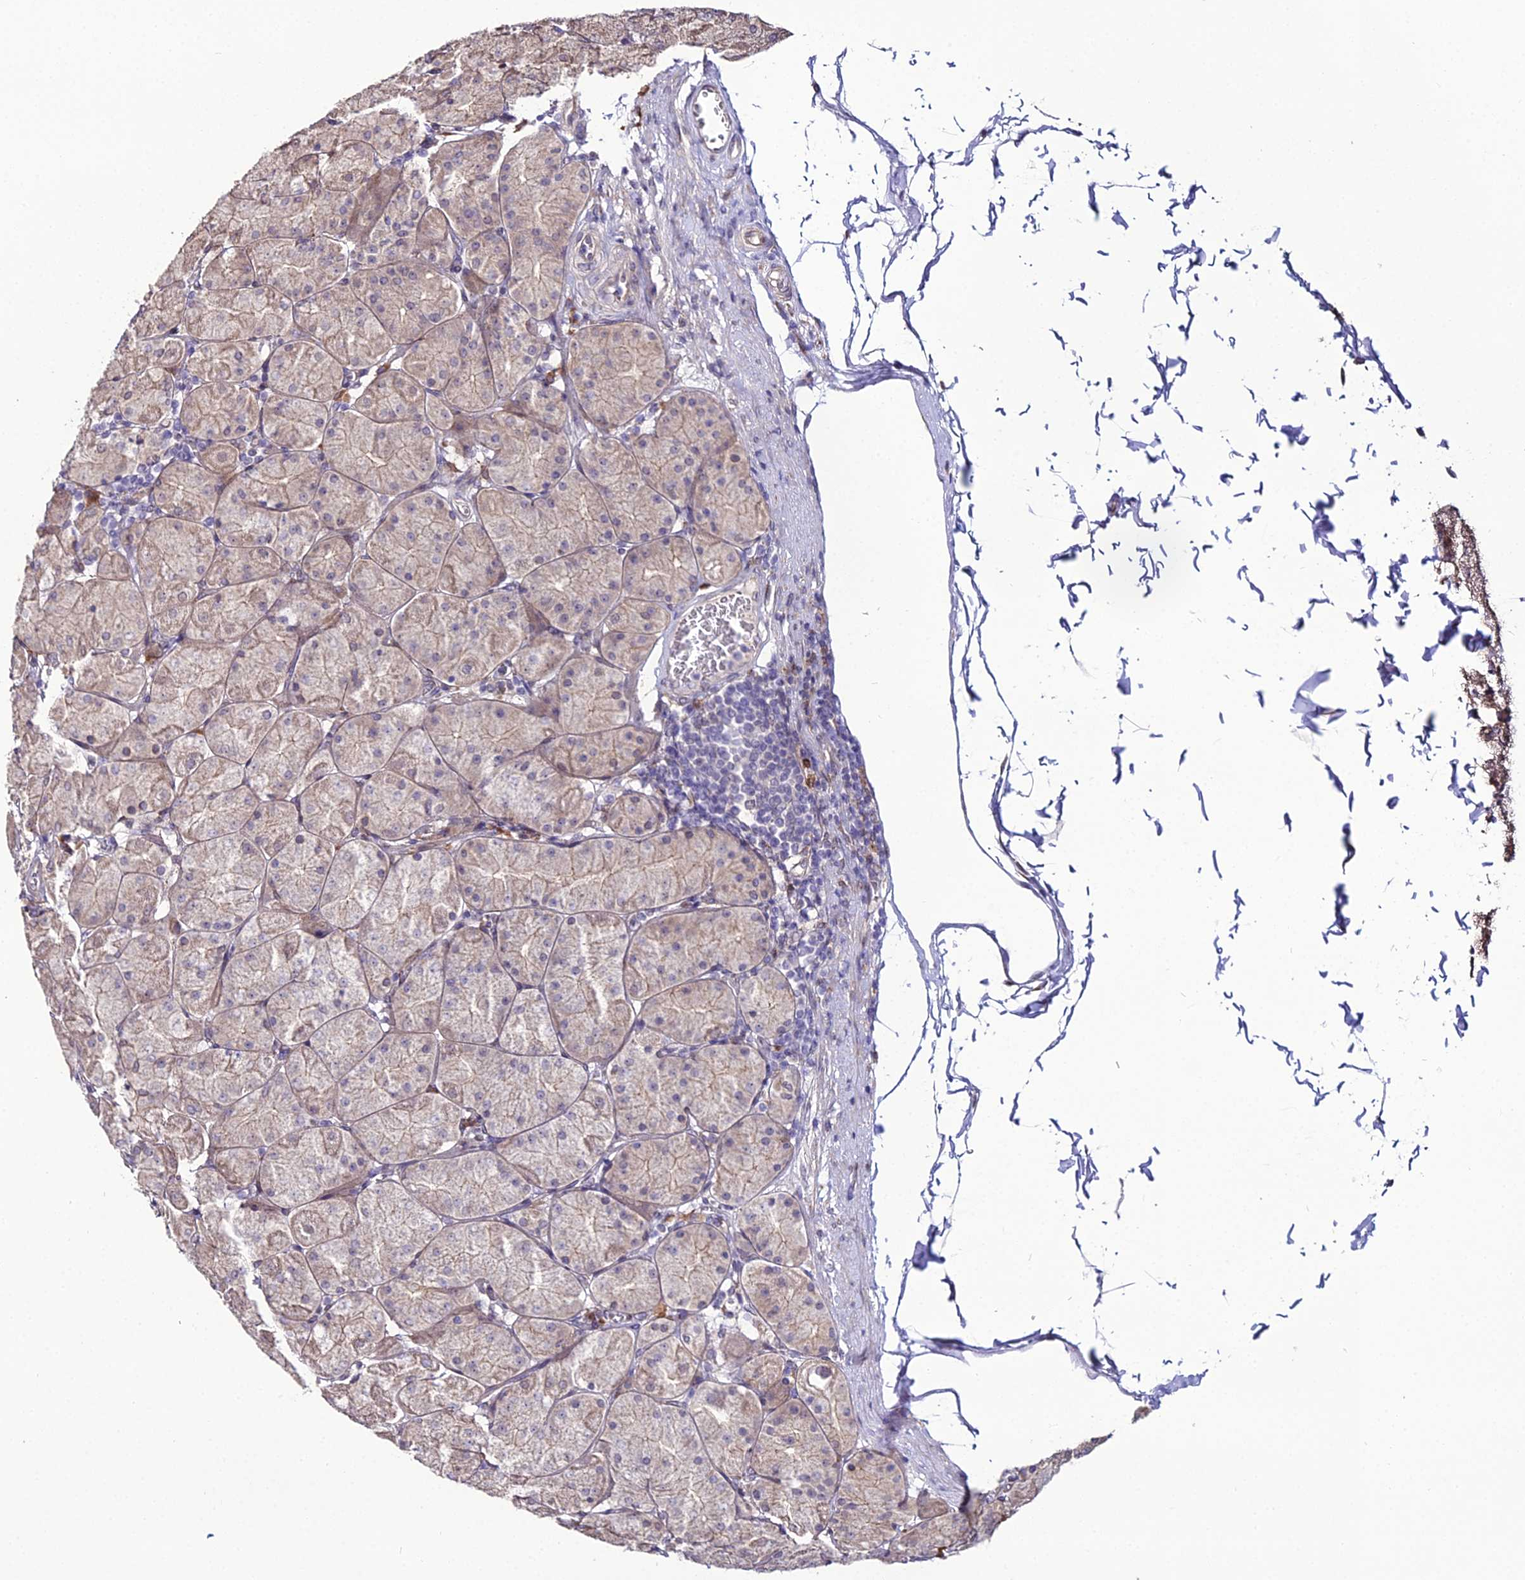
{"staining": {"intensity": "weak", "quantity": "25%-75%", "location": "cytoplasmic/membranous"}, "tissue": "stomach", "cell_type": "Glandular cells", "image_type": "normal", "snomed": [{"axis": "morphology", "description": "Normal tissue, NOS"}, {"axis": "topography", "description": "Stomach, upper"}], "caption": "A low amount of weak cytoplasmic/membranous expression is present in approximately 25%-75% of glandular cells in benign stomach. The staining is performed using DAB (3,3'-diaminobenzidine) brown chromogen to label protein expression. The nuclei are counter-stained blue using hematoxylin.", "gene": "TROAP", "patient": {"sex": "female", "age": 56}}